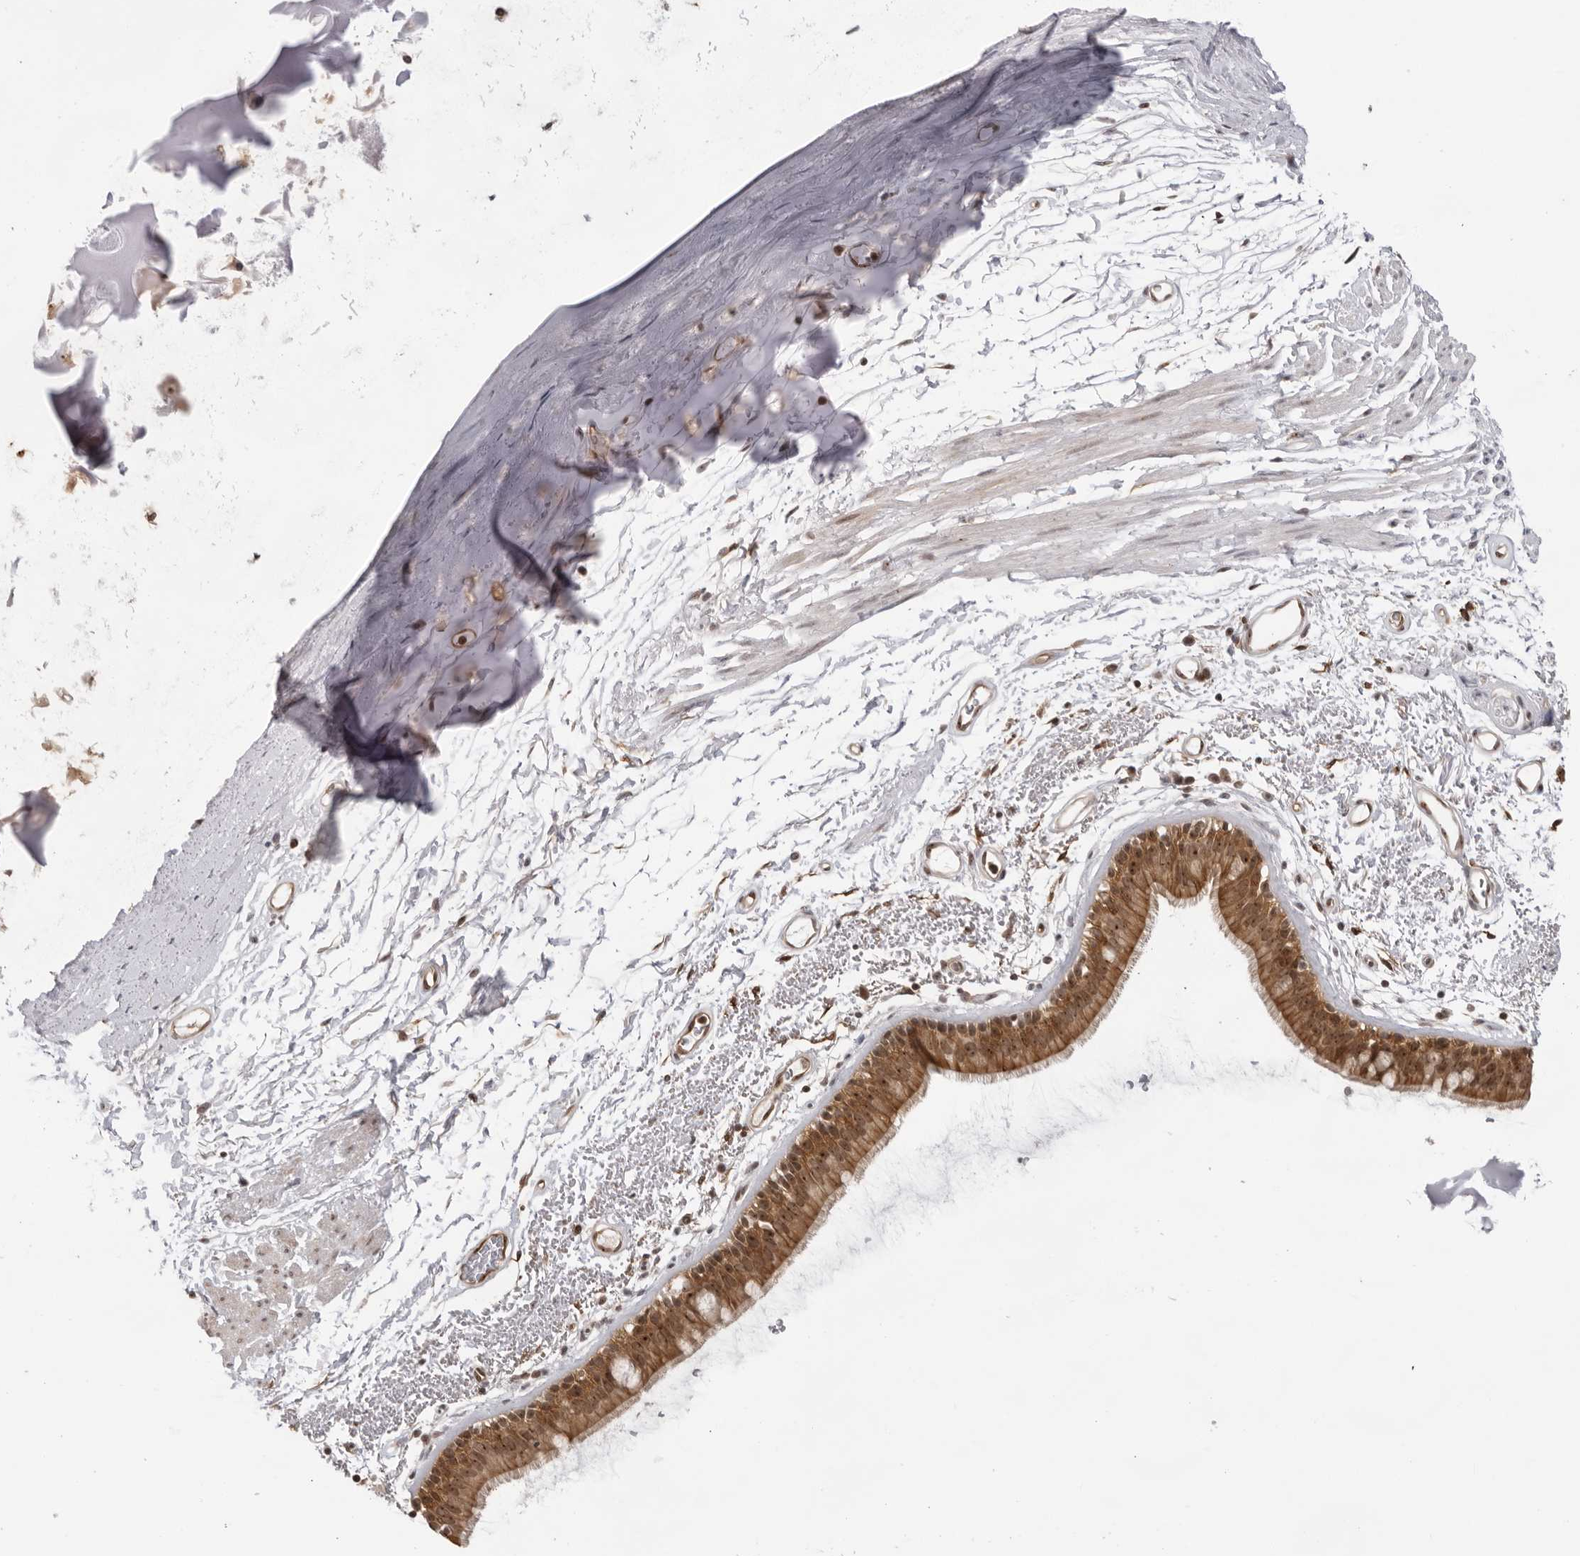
{"staining": {"intensity": "moderate", "quantity": ">75%", "location": "cytoplasmic/membranous,nuclear"}, "tissue": "bronchus", "cell_type": "Respiratory epithelial cells", "image_type": "normal", "snomed": [{"axis": "morphology", "description": "Normal tissue, NOS"}, {"axis": "topography", "description": "Lymph node"}, {"axis": "topography", "description": "Bronchus"}], "caption": "Protein staining demonstrates moderate cytoplasmic/membranous,nuclear expression in approximately >75% of respiratory epithelial cells in benign bronchus. (IHC, brightfield microscopy, high magnification).", "gene": "EXOSC10", "patient": {"sex": "female", "age": 70}}